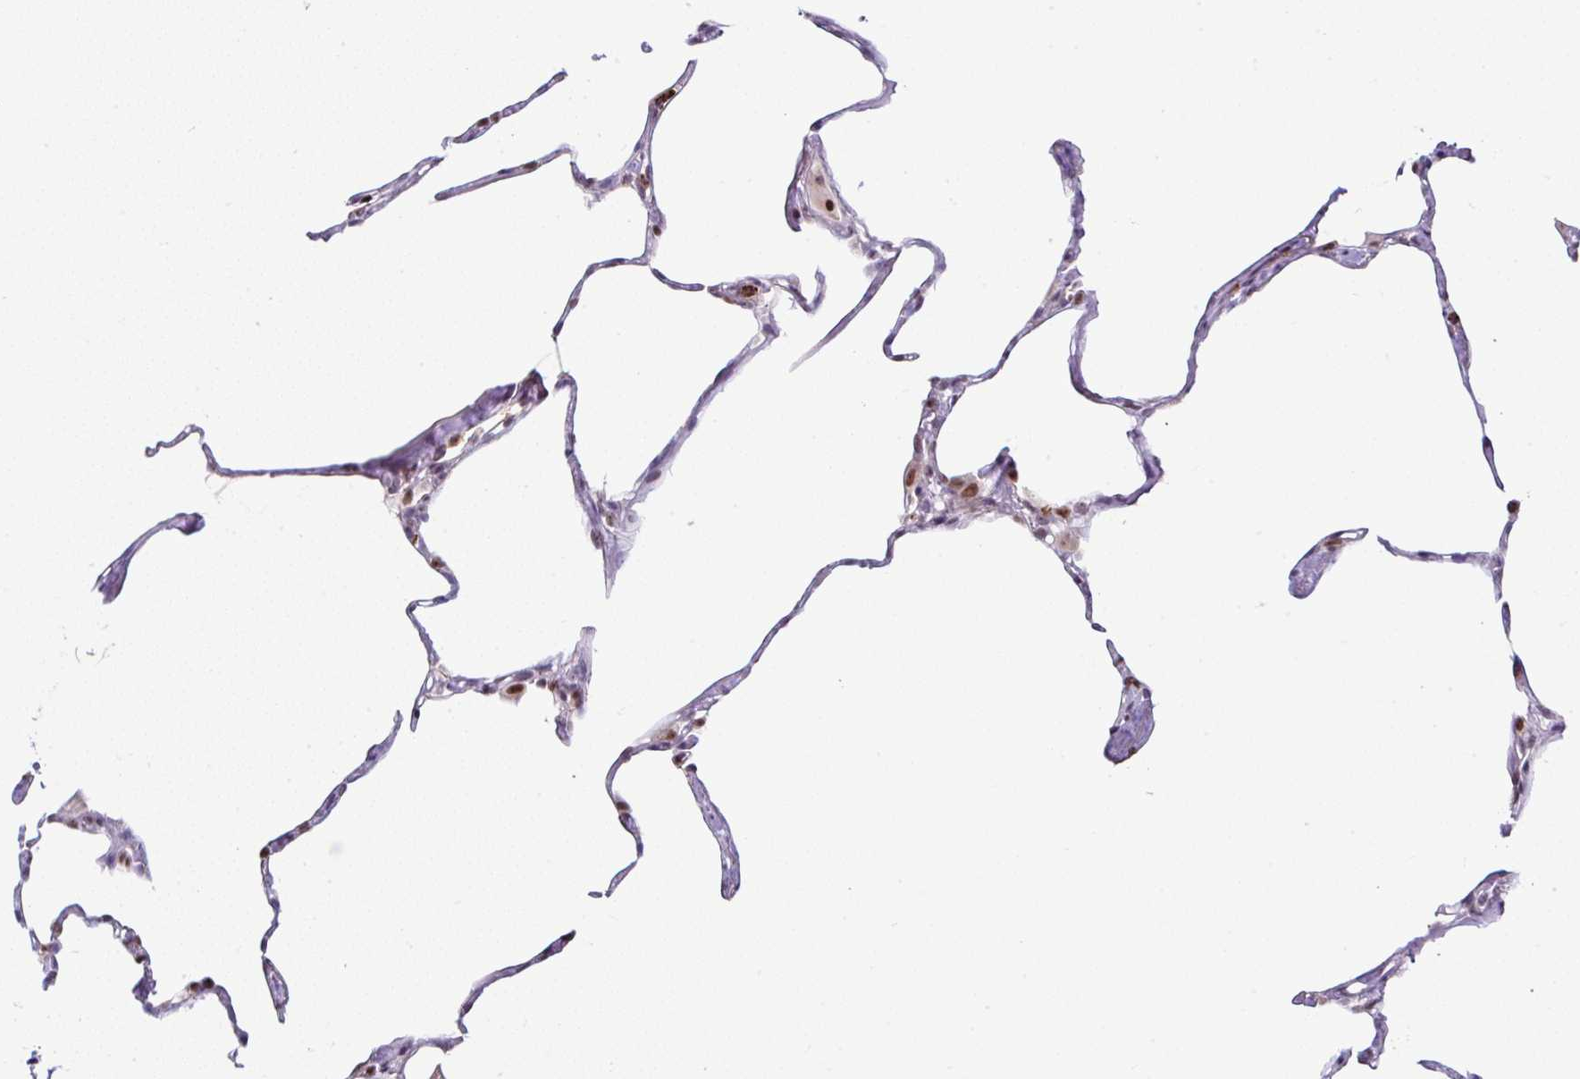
{"staining": {"intensity": "moderate", "quantity": "<25%", "location": "nuclear"}, "tissue": "lung", "cell_type": "Alveolar cells", "image_type": "normal", "snomed": [{"axis": "morphology", "description": "Normal tissue, NOS"}, {"axis": "topography", "description": "Lung"}], "caption": "High-power microscopy captured an immunohistochemistry (IHC) photomicrograph of benign lung, revealing moderate nuclear positivity in approximately <25% of alveolar cells.", "gene": "PTPN2", "patient": {"sex": "male", "age": 65}}